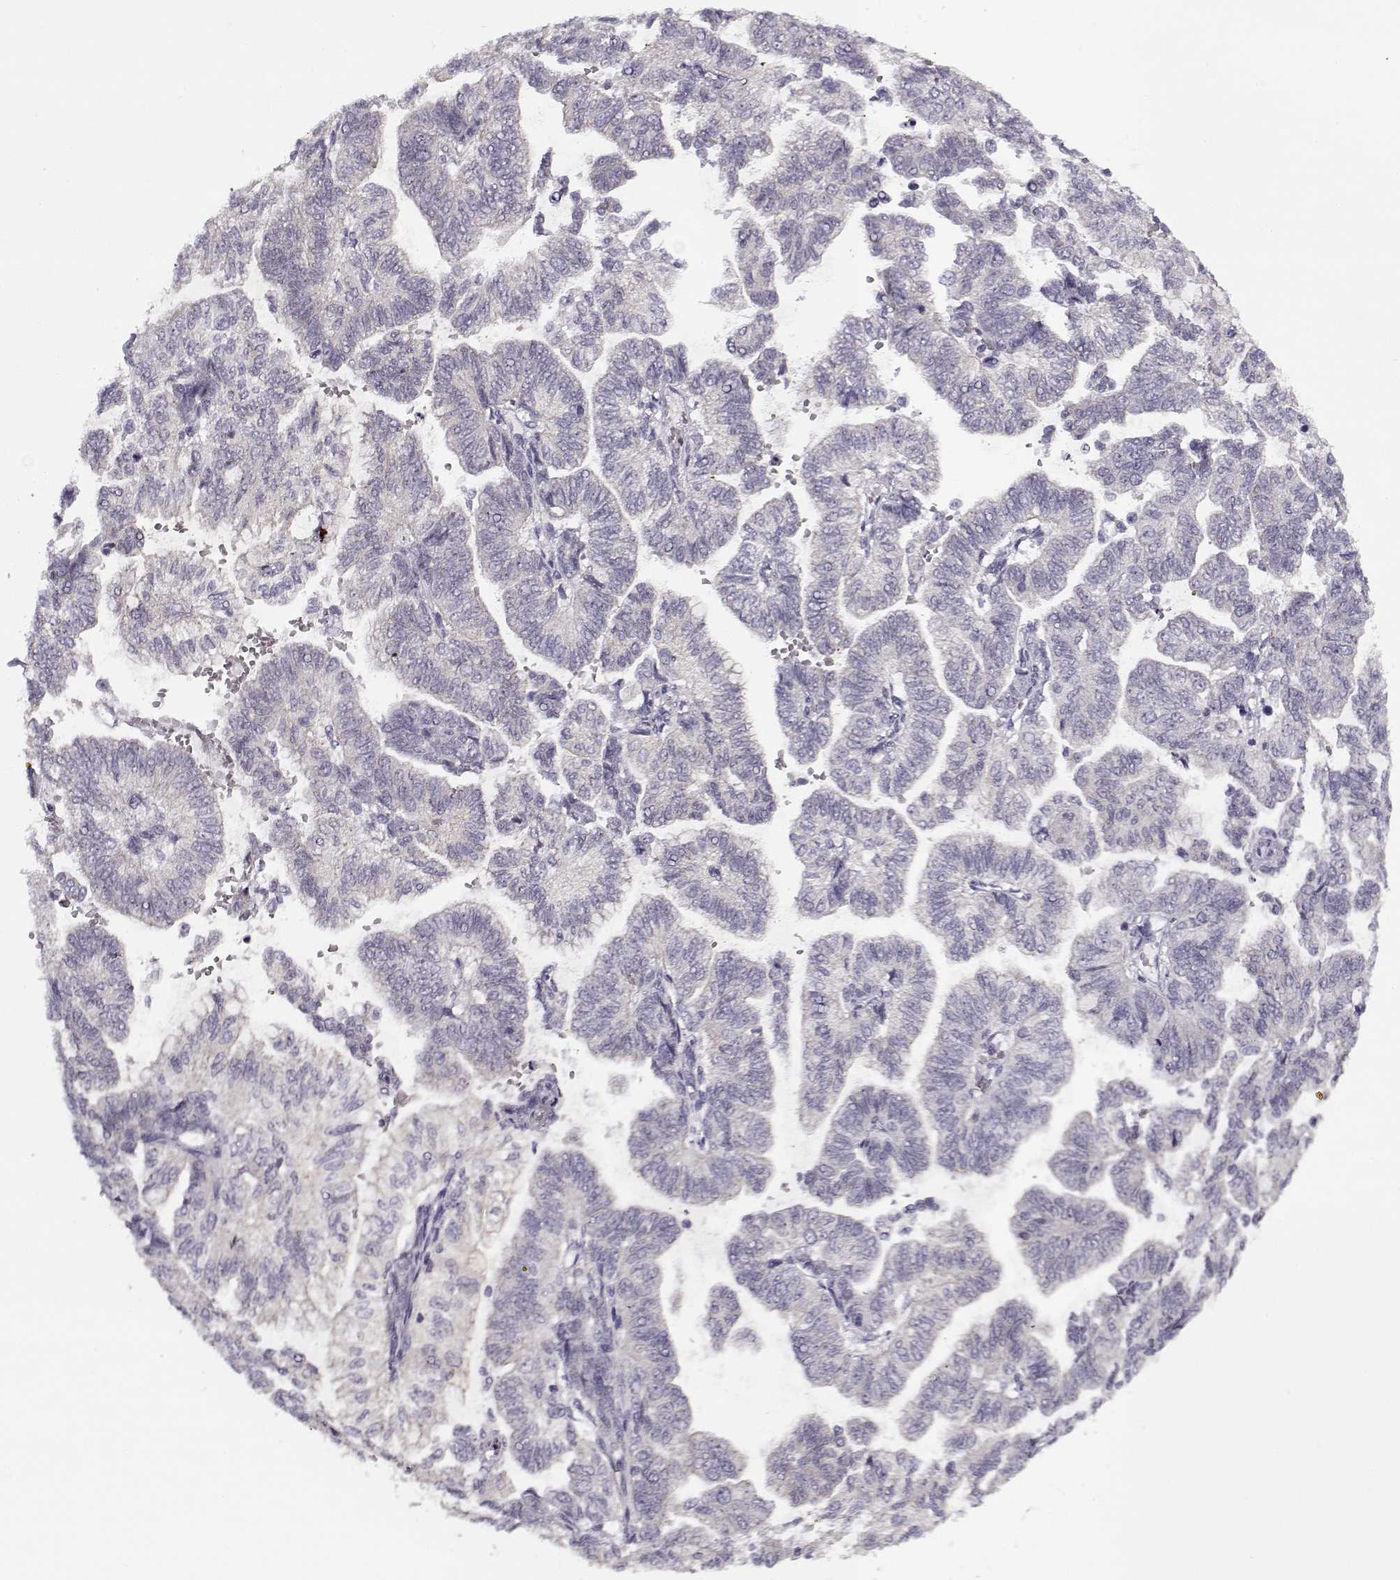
{"staining": {"intensity": "negative", "quantity": "none", "location": "none"}, "tissue": "stomach cancer", "cell_type": "Tumor cells", "image_type": "cancer", "snomed": [{"axis": "morphology", "description": "Adenocarcinoma, NOS"}, {"axis": "topography", "description": "Stomach"}], "caption": "Human stomach cancer (adenocarcinoma) stained for a protein using immunohistochemistry reveals no staining in tumor cells.", "gene": "PNMT", "patient": {"sex": "male", "age": 83}}